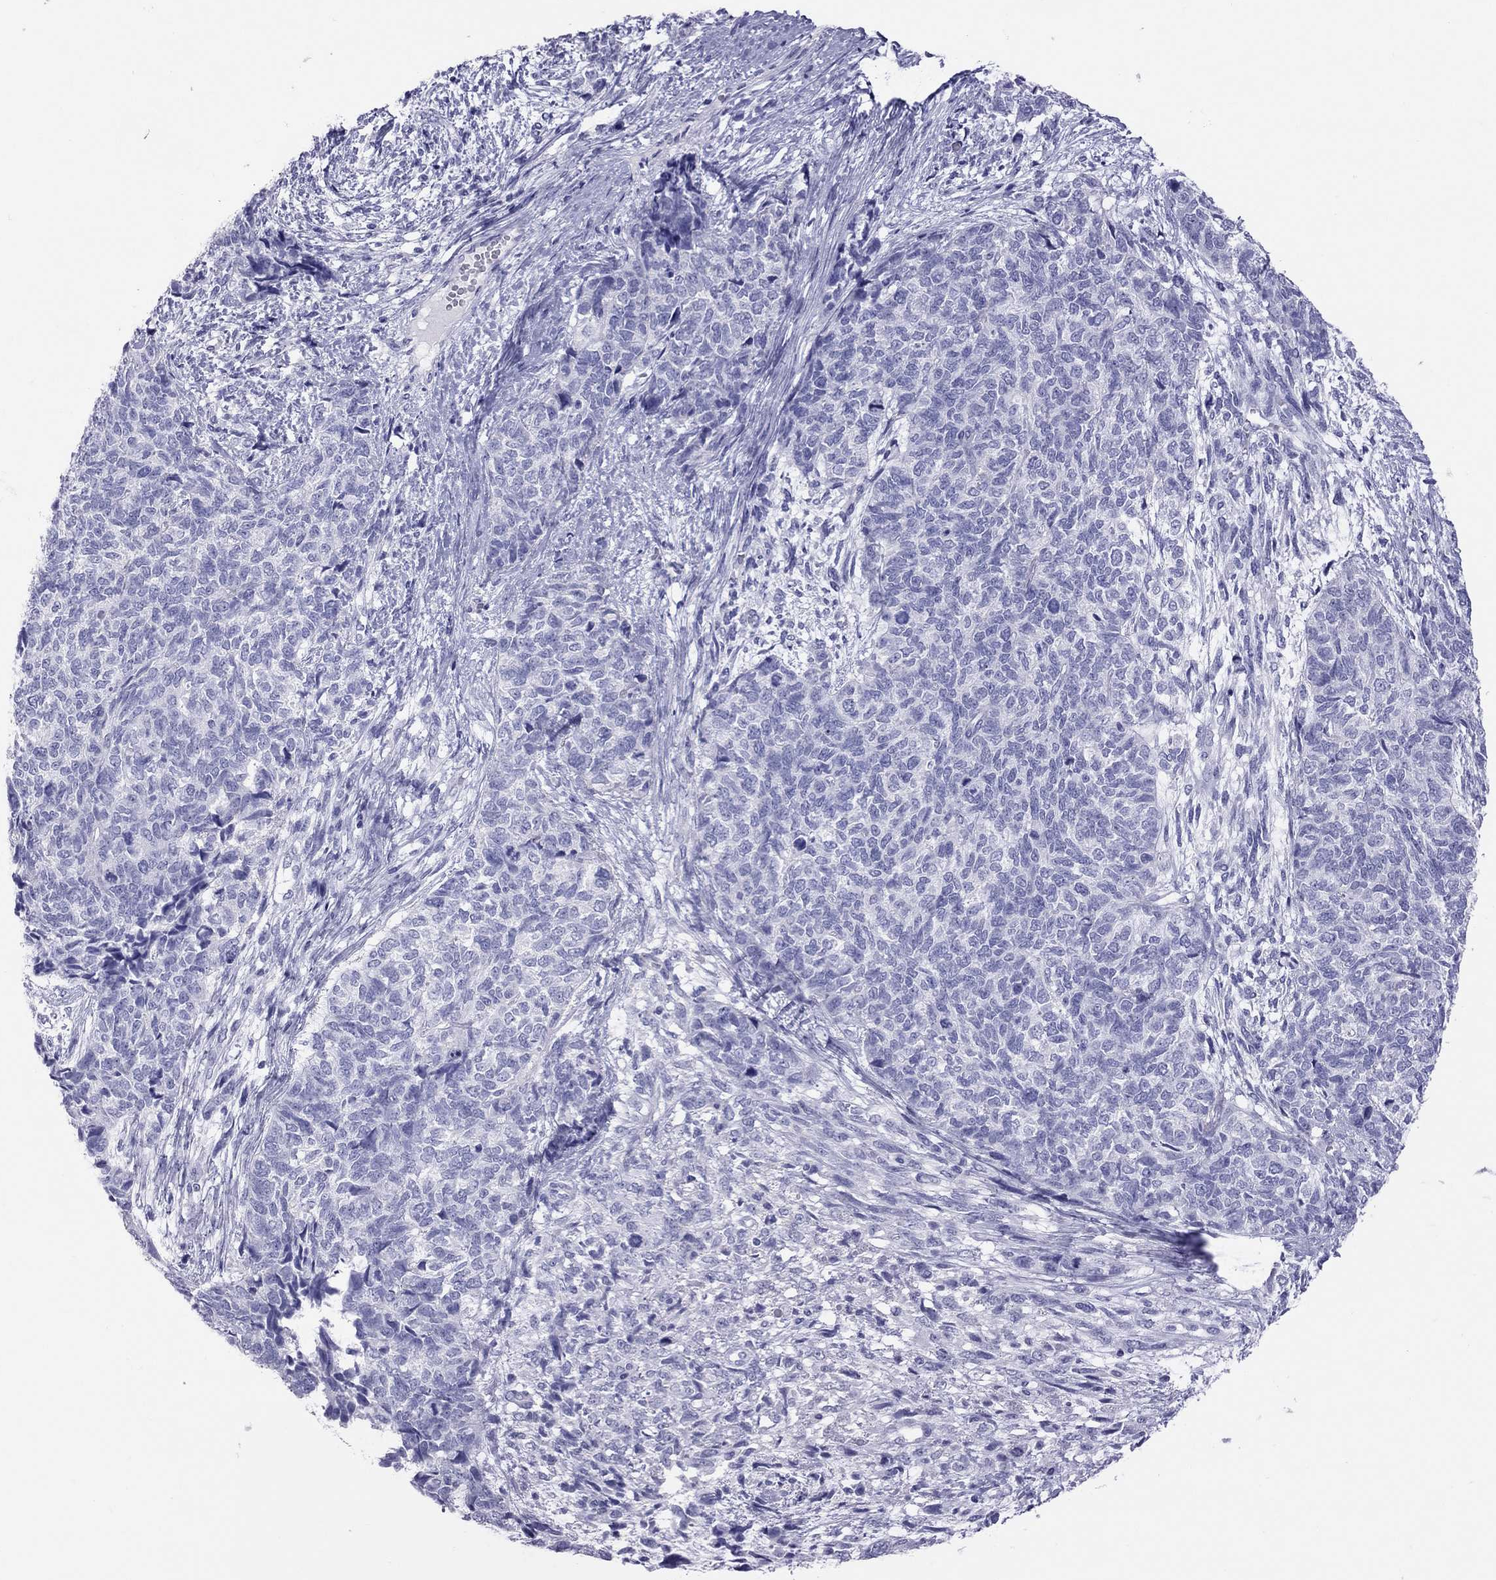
{"staining": {"intensity": "negative", "quantity": "none", "location": "none"}, "tissue": "cervical cancer", "cell_type": "Tumor cells", "image_type": "cancer", "snomed": [{"axis": "morphology", "description": "Squamous cell carcinoma, NOS"}, {"axis": "topography", "description": "Cervix"}], "caption": "Immunohistochemical staining of human cervical cancer reveals no significant expression in tumor cells.", "gene": "STAG3", "patient": {"sex": "female", "age": 63}}